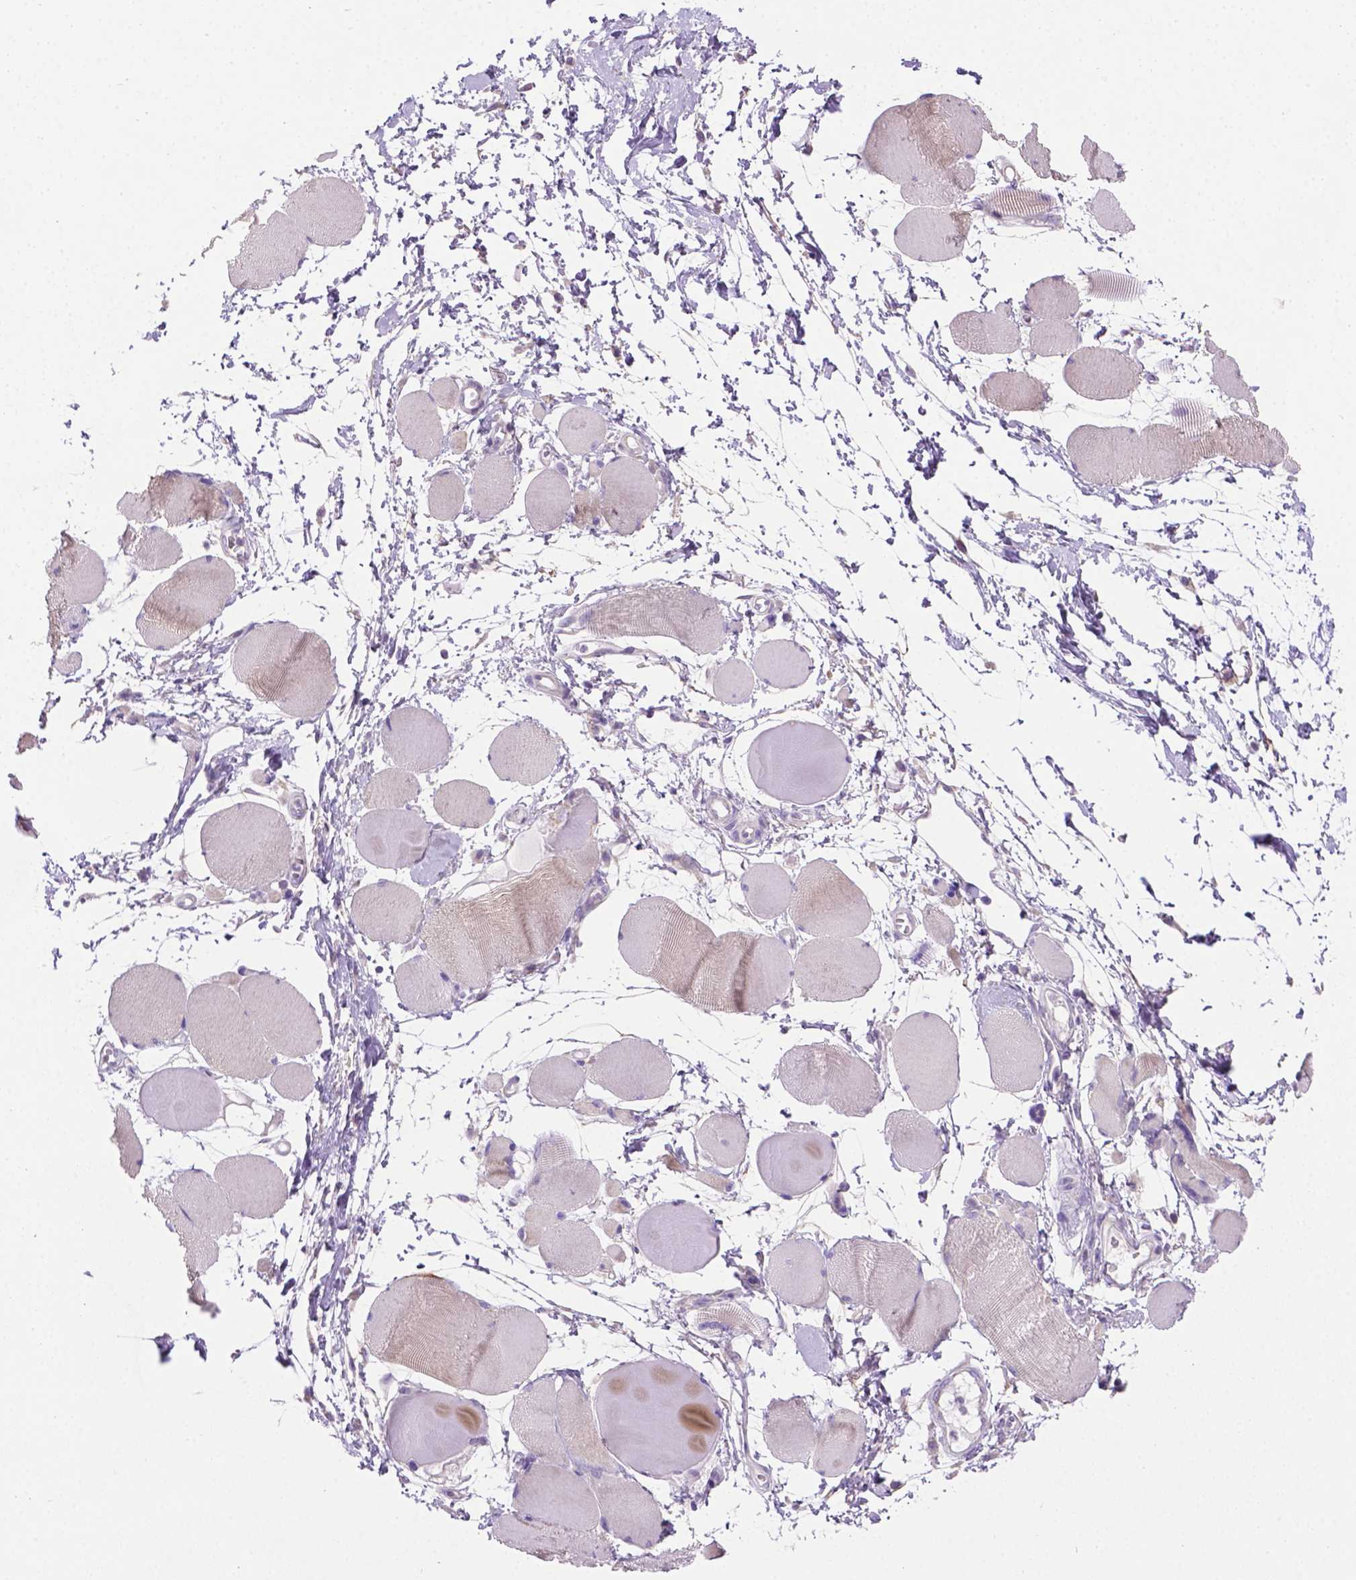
{"staining": {"intensity": "weak", "quantity": "<25%", "location": "cytoplasmic/membranous"}, "tissue": "skeletal muscle", "cell_type": "Myocytes", "image_type": "normal", "snomed": [{"axis": "morphology", "description": "Normal tissue, NOS"}, {"axis": "topography", "description": "Skeletal muscle"}], "caption": "This is an immunohistochemistry (IHC) histopathology image of normal human skeletal muscle. There is no positivity in myocytes.", "gene": "CSPG5", "patient": {"sex": "female", "age": 75}}